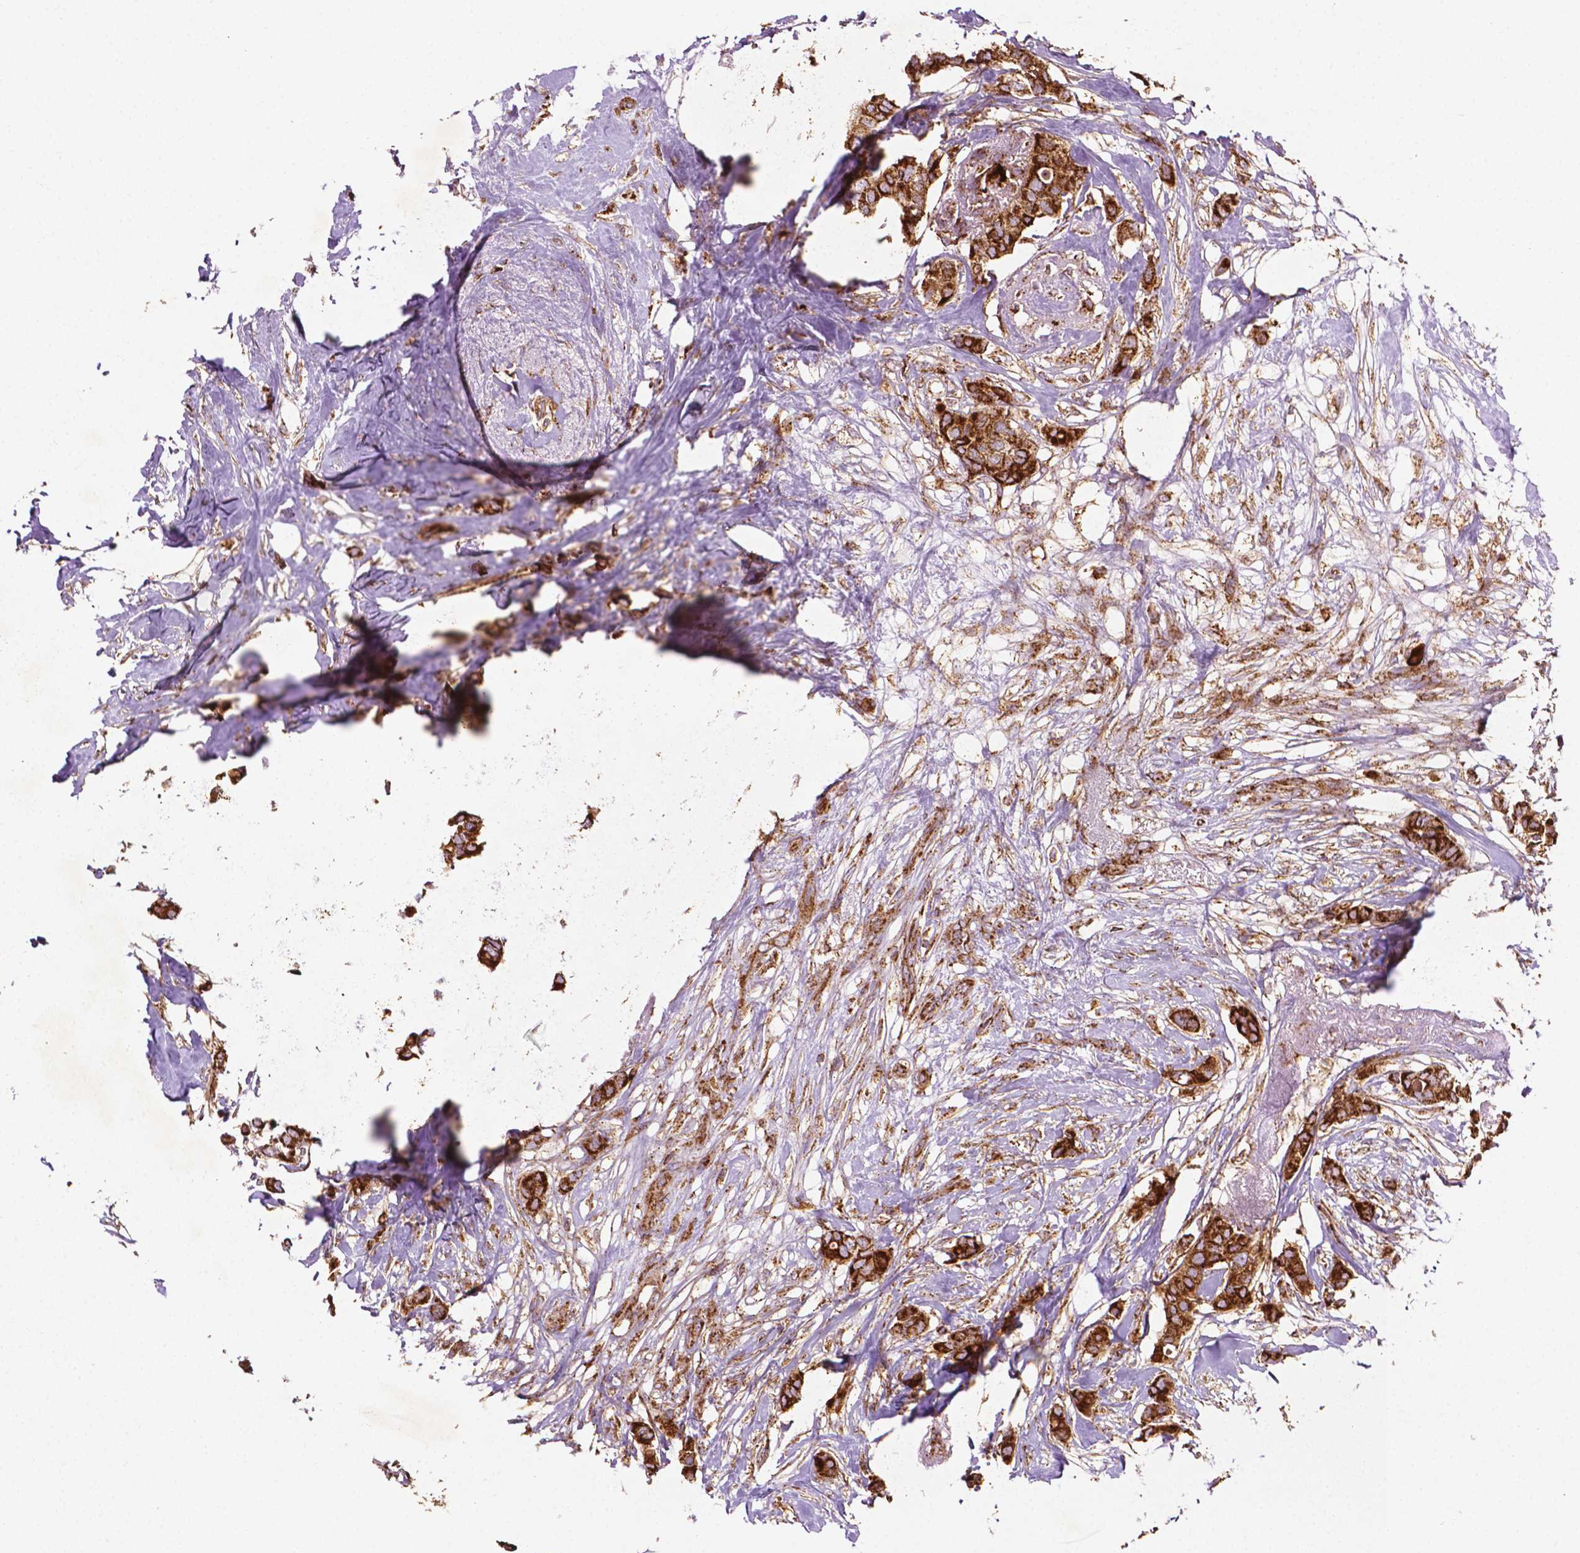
{"staining": {"intensity": "strong", "quantity": ">75%", "location": "cytoplasmic/membranous"}, "tissue": "breast cancer", "cell_type": "Tumor cells", "image_type": "cancer", "snomed": [{"axis": "morphology", "description": "Duct carcinoma"}, {"axis": "topography", "description": "Breast"}], "caption": "IHC of human breast cancer reveals high levels of strong cytoplasmic/membranous positivity in about >75% of tumor cells. The staining was performed using DAB, with brown indicating positive protein expression. Nuclei are stained blue with hematoxylin.", "gene": "ILVBL", "patient": {"sex": "female", "age": 62}}